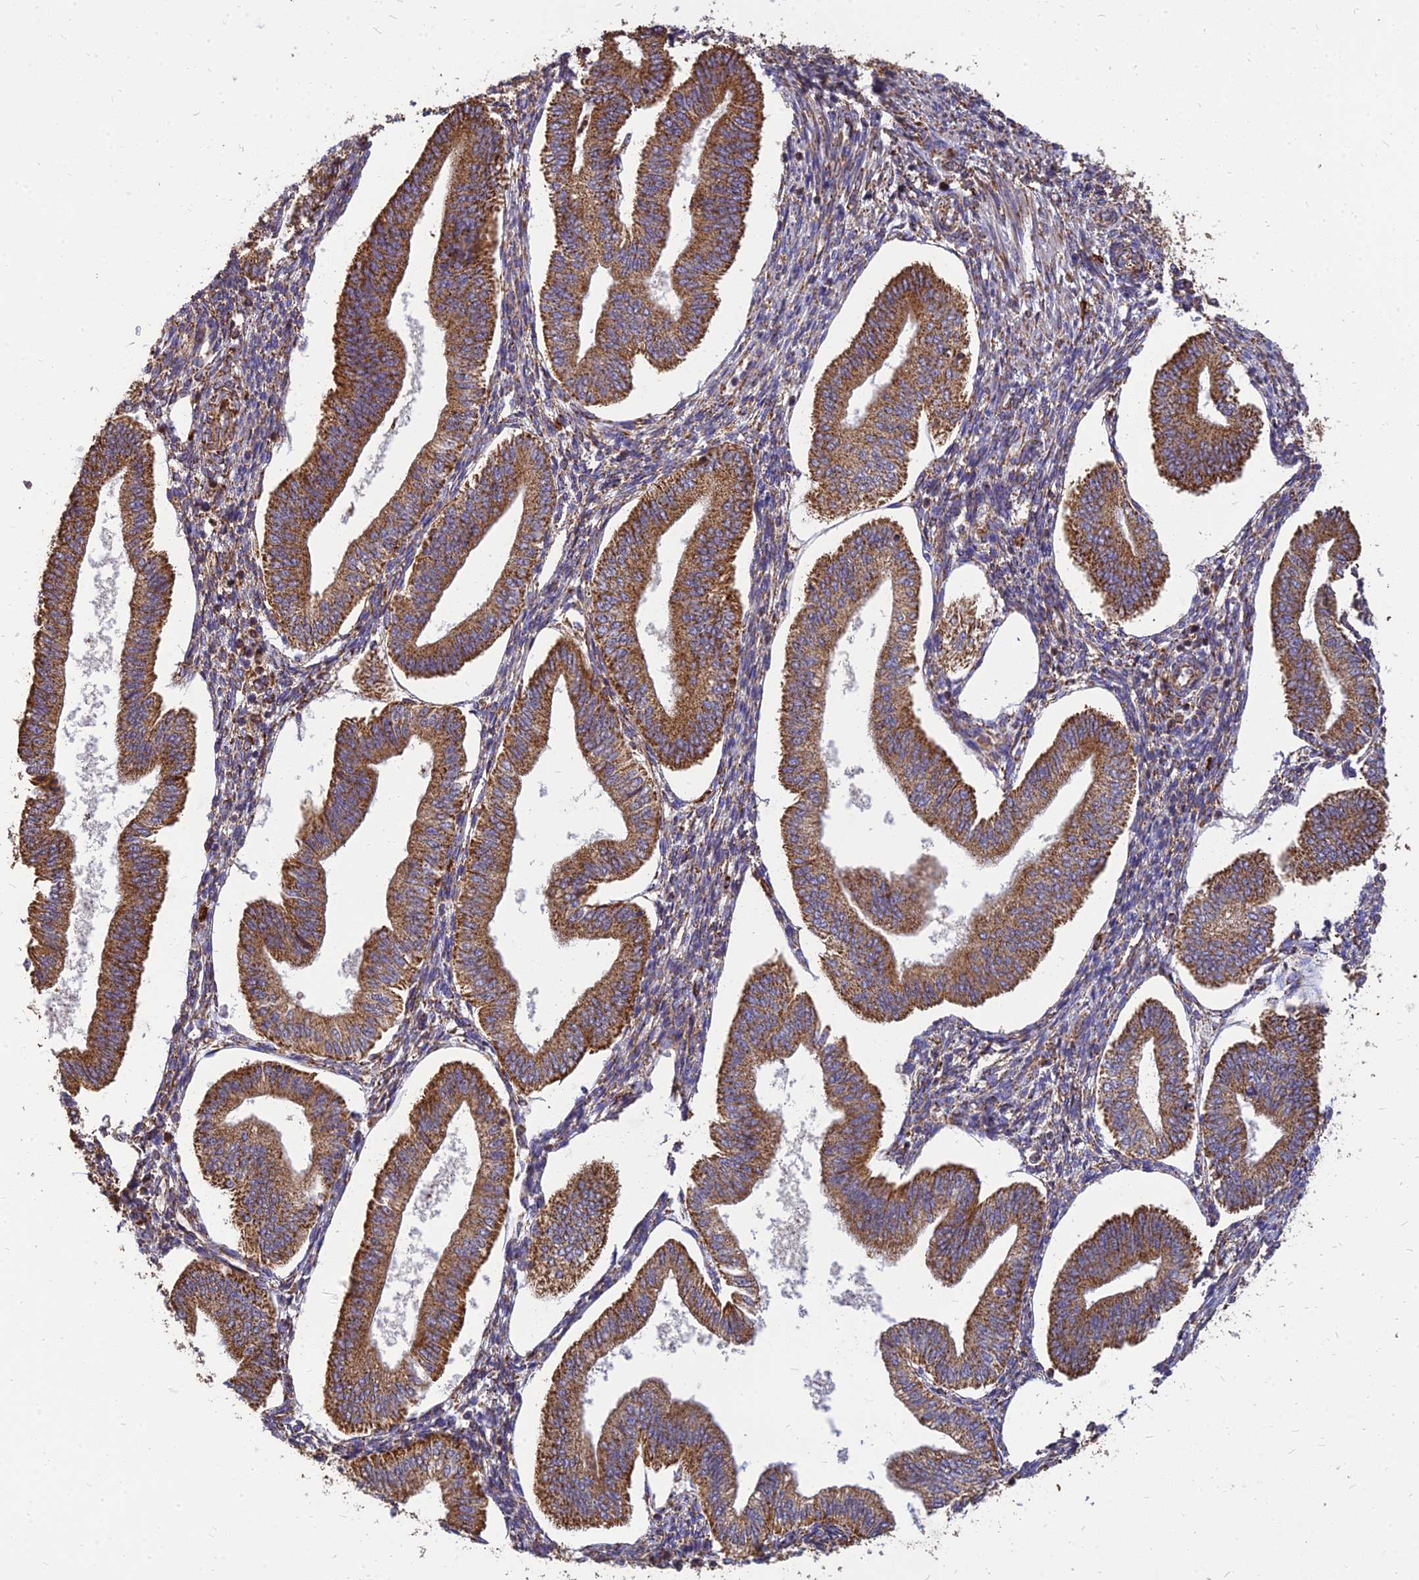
{"staining": {"intensity": "moderate", "quantity": ">75%", "location": "cytoplasmic/membranous"}, "tissue": "endometrium", "cell_type": "Cells in endometrial stroma", "image_type": "normal", "snomed": [{"axis": "morphology", "description": "Normal tissue, NOS"}, {"axis": "topography", "description": "Endometrium"}], "caption": "Unremarkable endometrium exhibits moderate cytoplasmic/membranous positivity in about >75% of cells in endometrial stroma, visualized by immunohistochemistry.", "gene": "THUMPD2", "patient": {"sex": "female", "age": 34}}